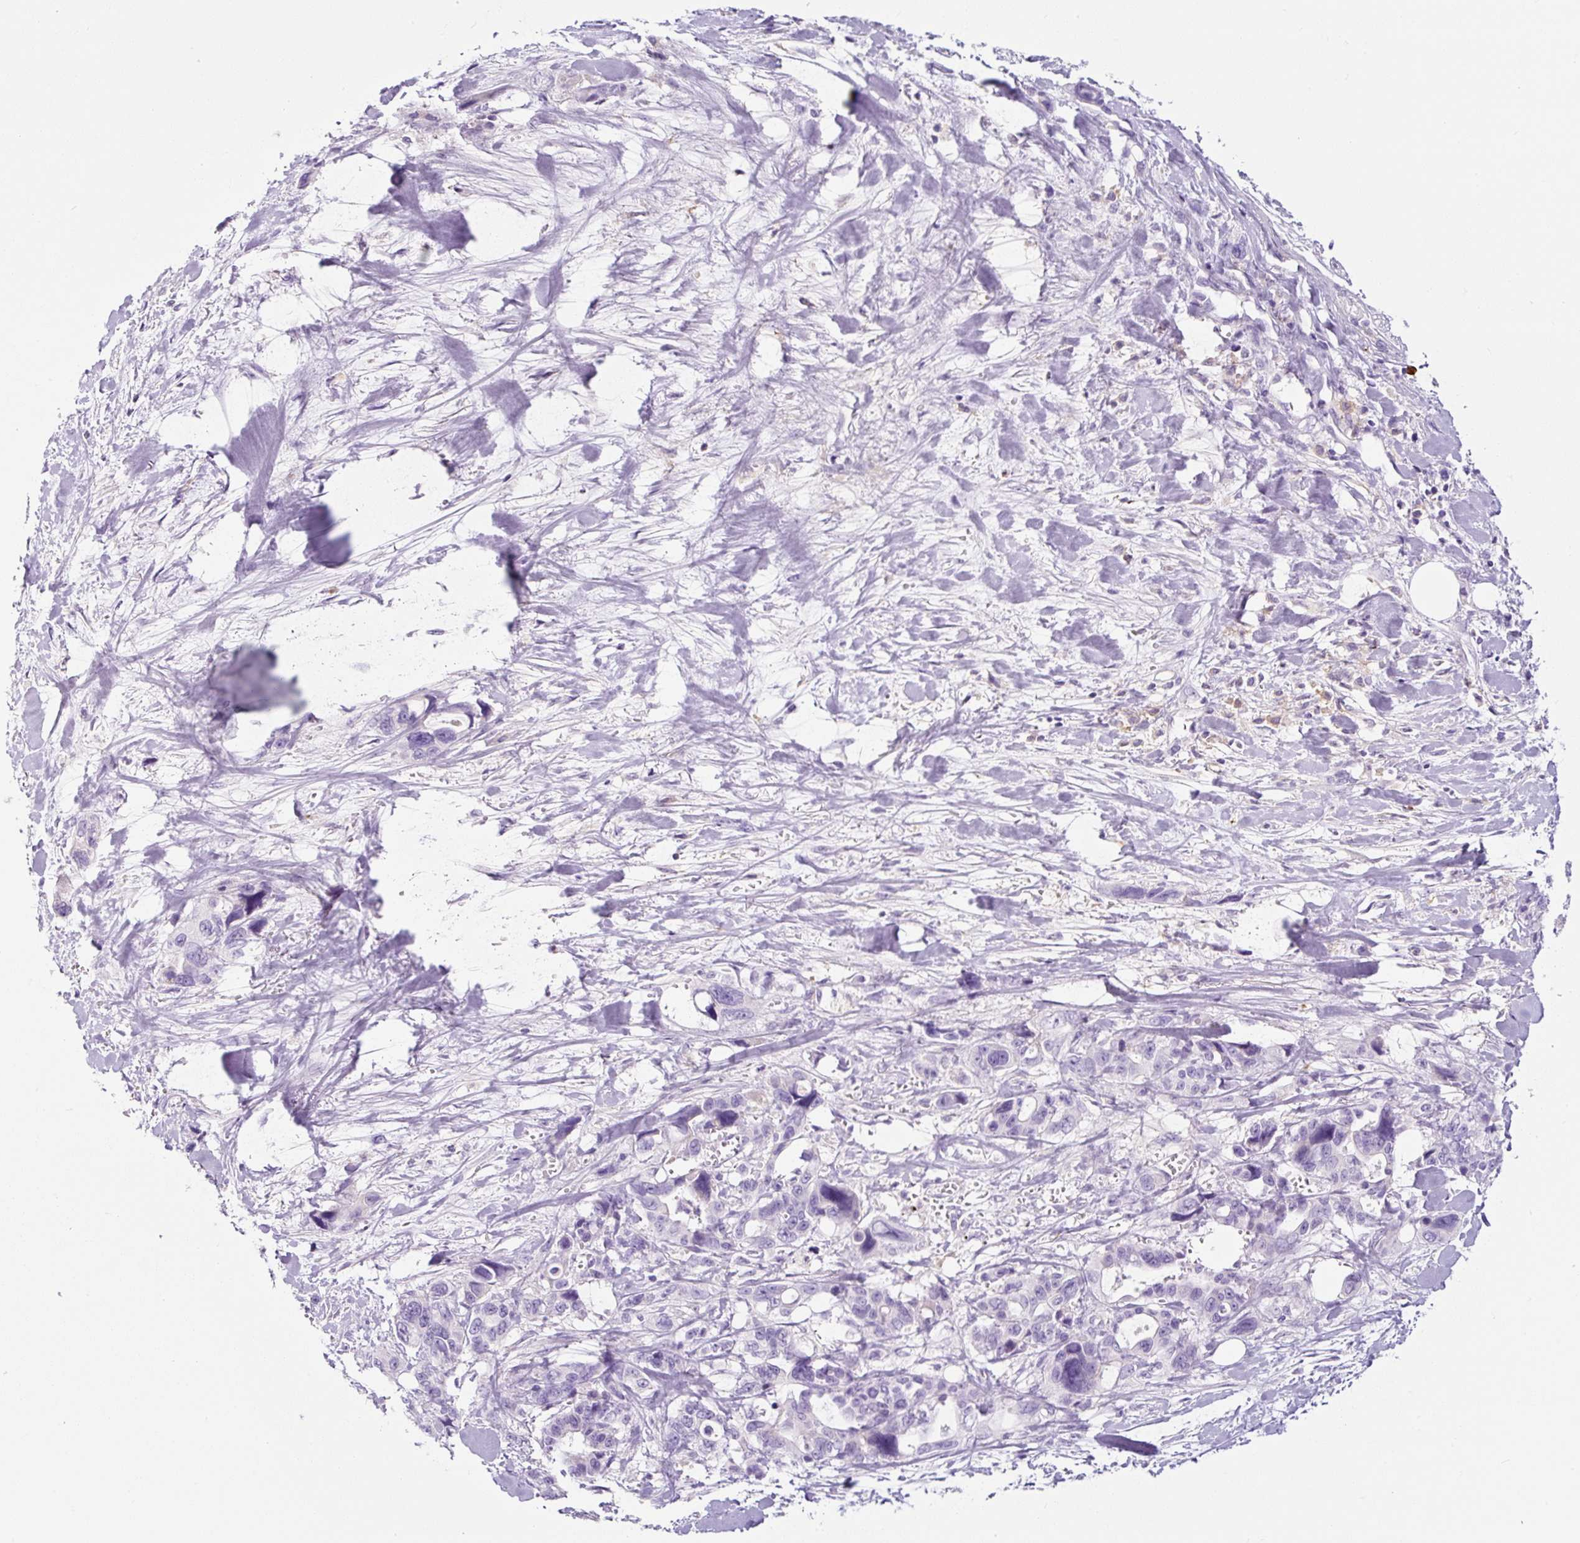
{"staining": {"intensity": "negative", "quantity": "none", "location": "none"}, "tissue": "pancreatic cancer", "cell_type": "Tumor cells", "image_type": "cancer", "snomed": [{"axis": "morphology", "description": "Adenocarcinoma, NOS"}, {"axis": "topography", "description": "Pancreas"}], "caption": "Immunohistochemistry photomicrograph of neoplastic tissue: pancreatic adenocarcinoma stained with DAB reveals no significant protein positivity in tumor cells.", "gene": "RNF212B", "patient": {"sex": "male", "age": 46}}